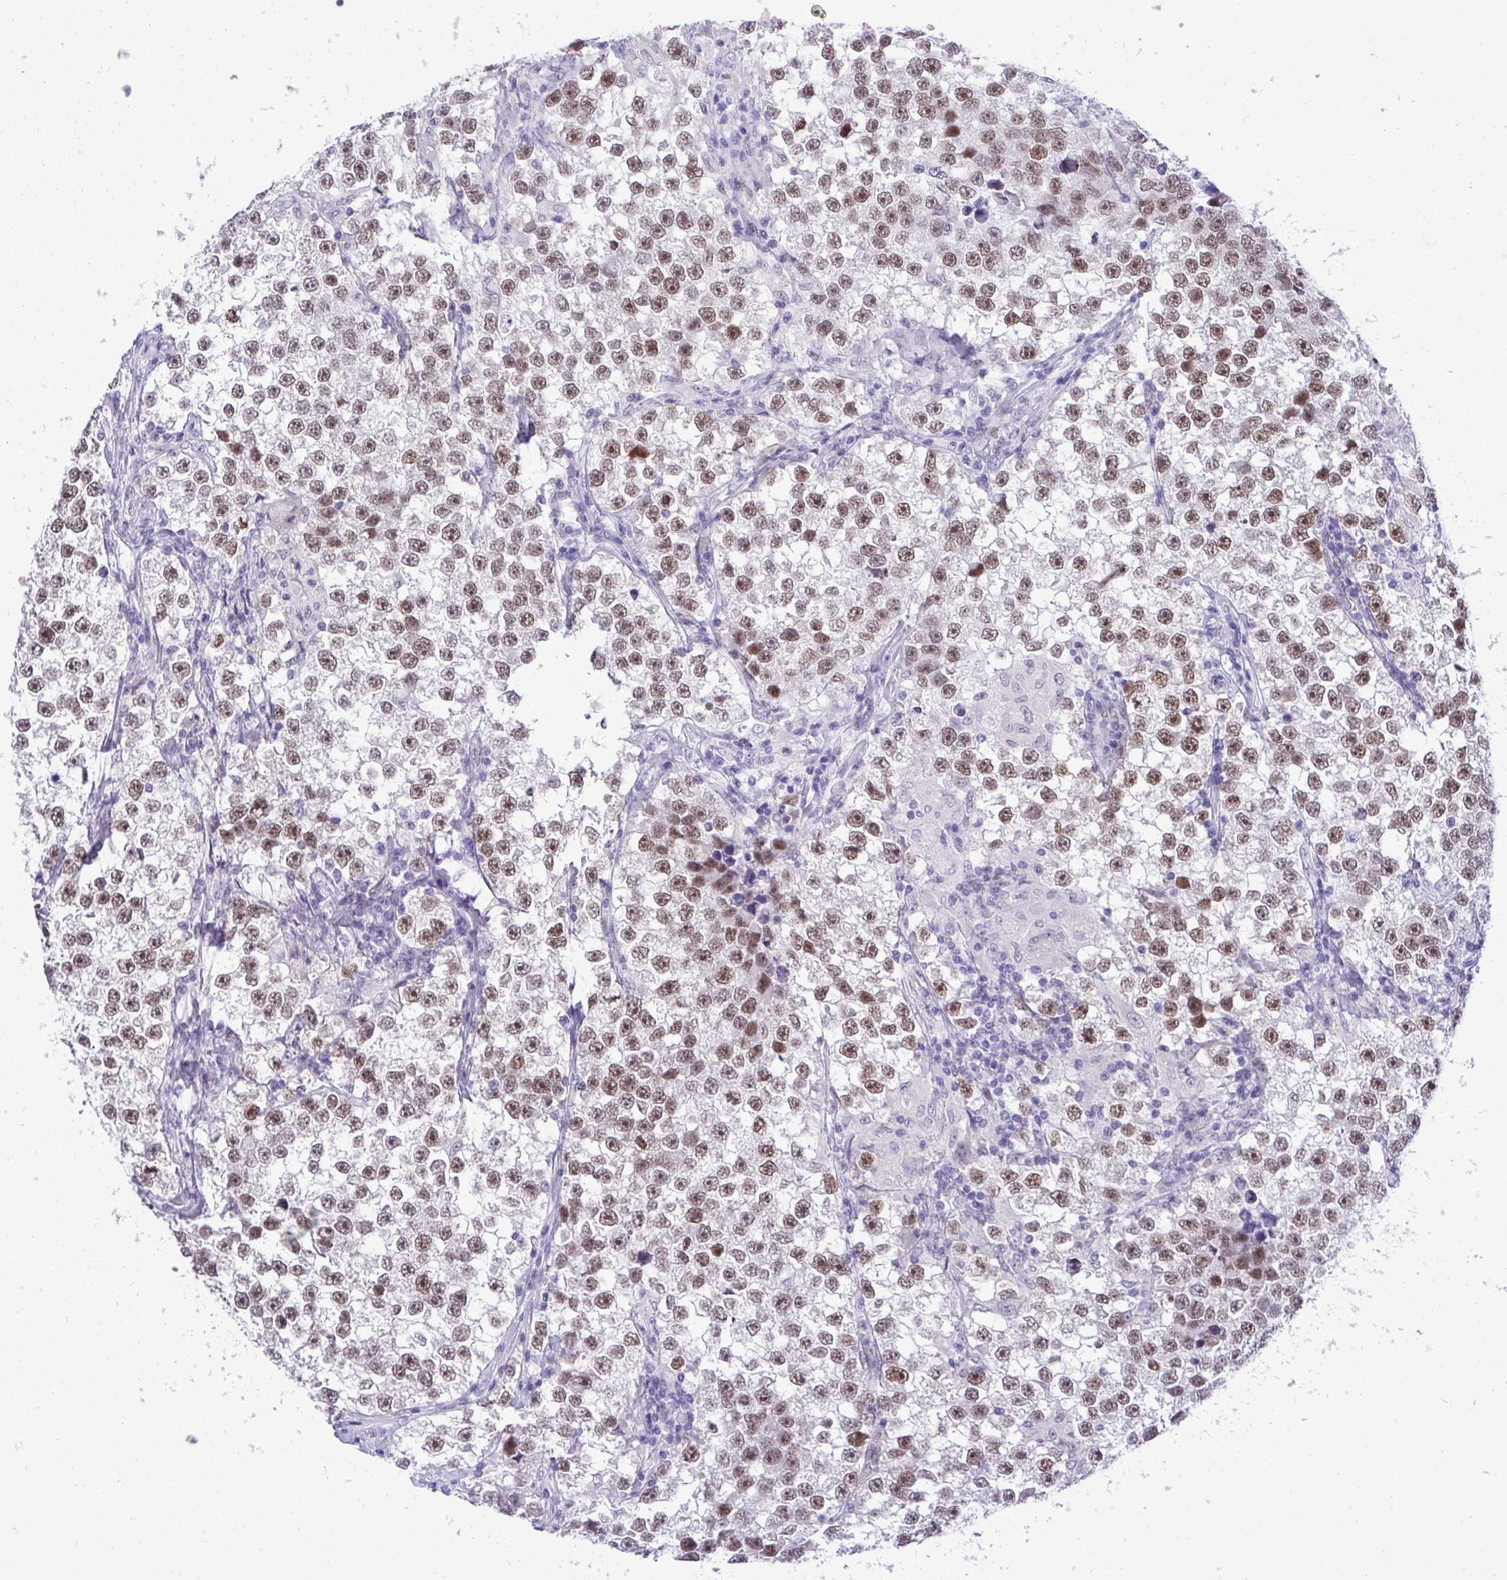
{"staining": {"intensity": "moderate", "quantity": ">75%", "location": "nuclear"}, "tissue": "testis cancer", "cell_type": "Tumor cells", "image_type": "cancer", "snomed": [{"axis": "morphology", "description": "Seminoma, NOS"}, {"axis": "topography", "description": "Testis"}], "caption": "IHC of testis cancer (seminoma) exhibits medium levels of moderate nuclear staining in about >75% of tumor cells.", "gene": "TEAD4", "patient": {"sex": "male", "age": 46}}